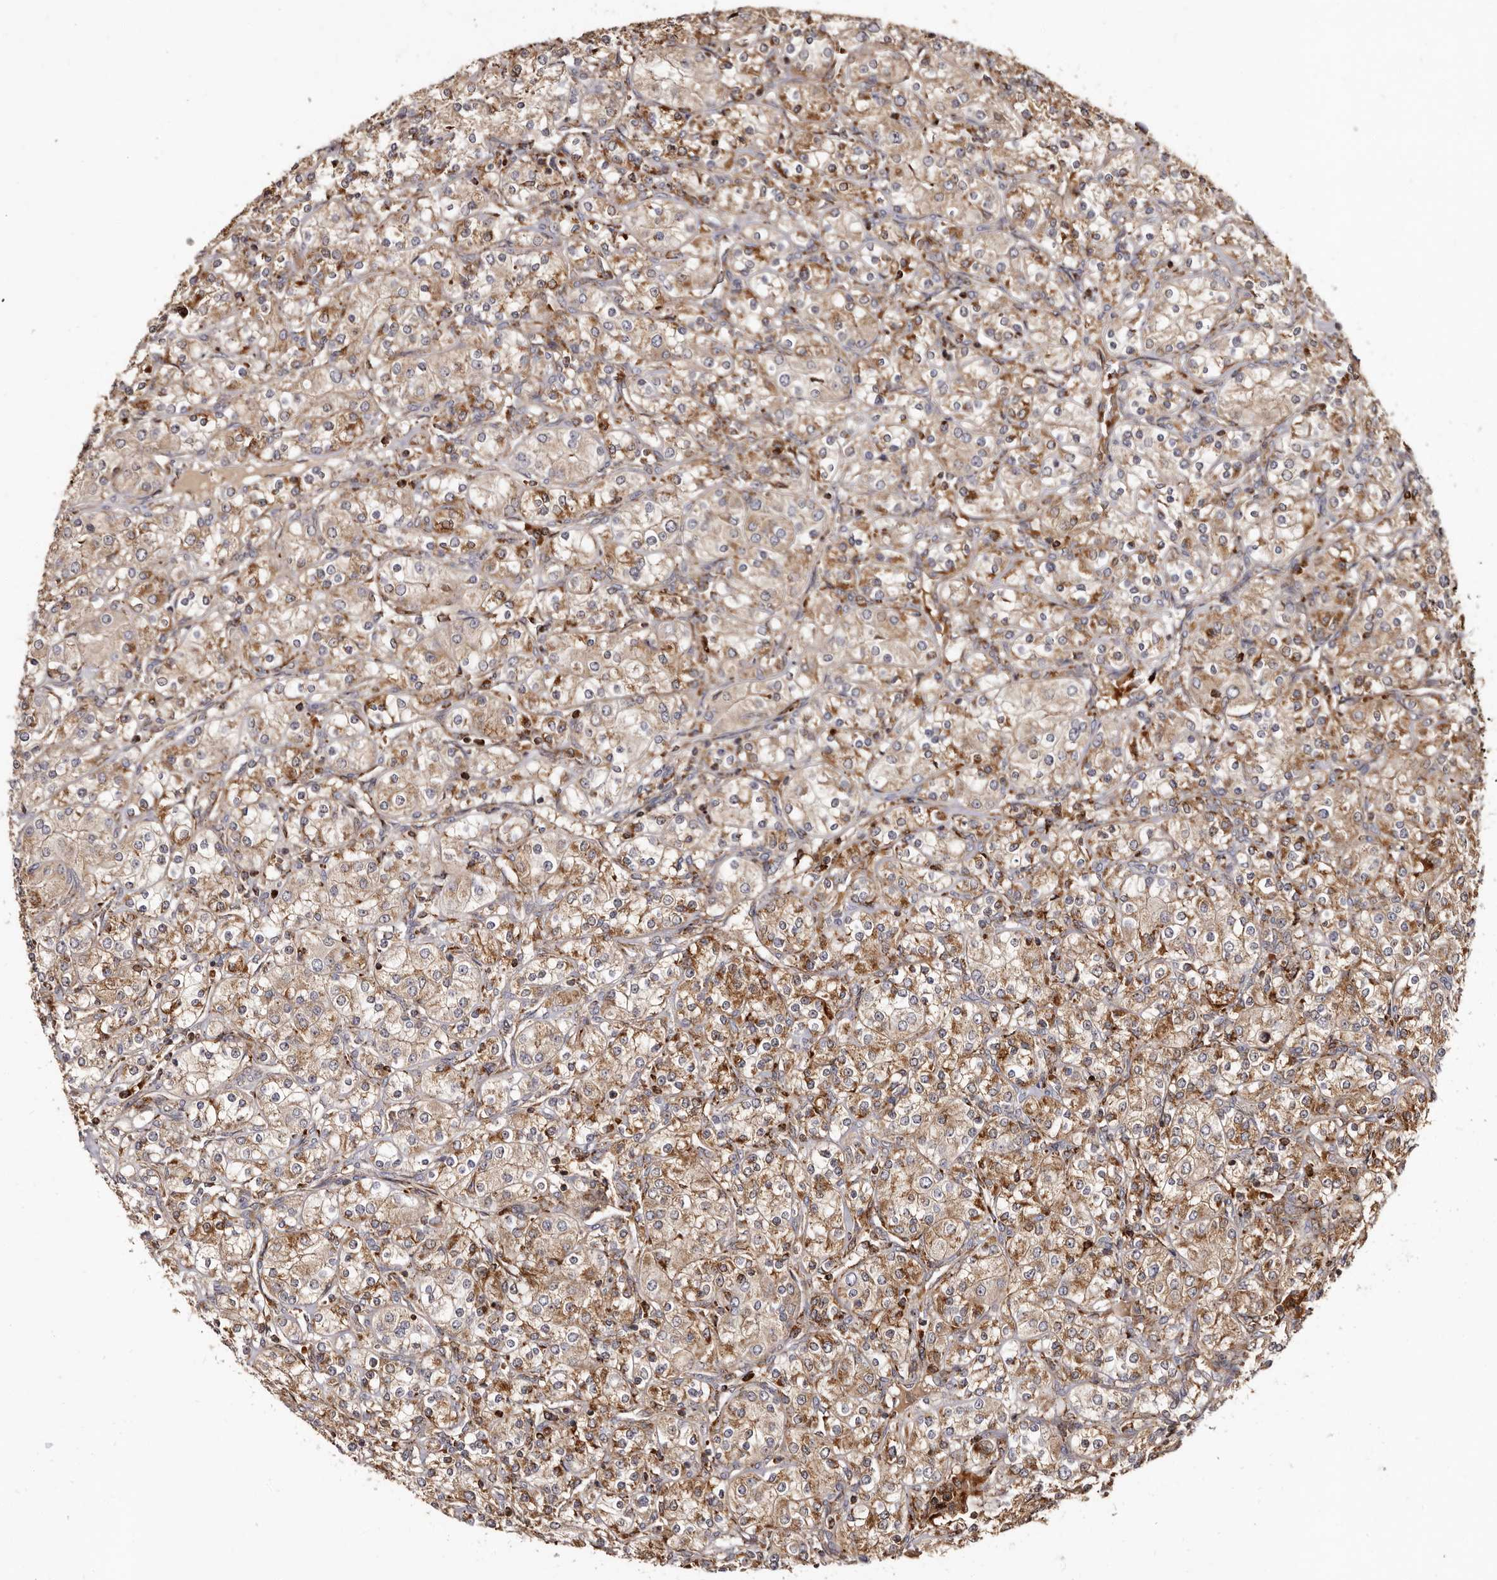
{"staining": {"intensity": "moderate", "quantity": ">75%", "location": "cytoplasmic/membranous"}, "tissue": "renal cancer", "cell_type": "Tumor cells", "image_type": "cancer", "snomed": [{"axis": "morphology", "description": "Adenocarcinoma, NOS"}, {"axis": "topography", "description": "Kidney"}], "caption": "This image reveals IHC staining of human renal adenocarcinoma, with medium moderate cytoplasmic/membranous positivity in approximately >75% of tumor cells.", "gene": "BAX", "patient": {"sex": "male", "age": 77}}